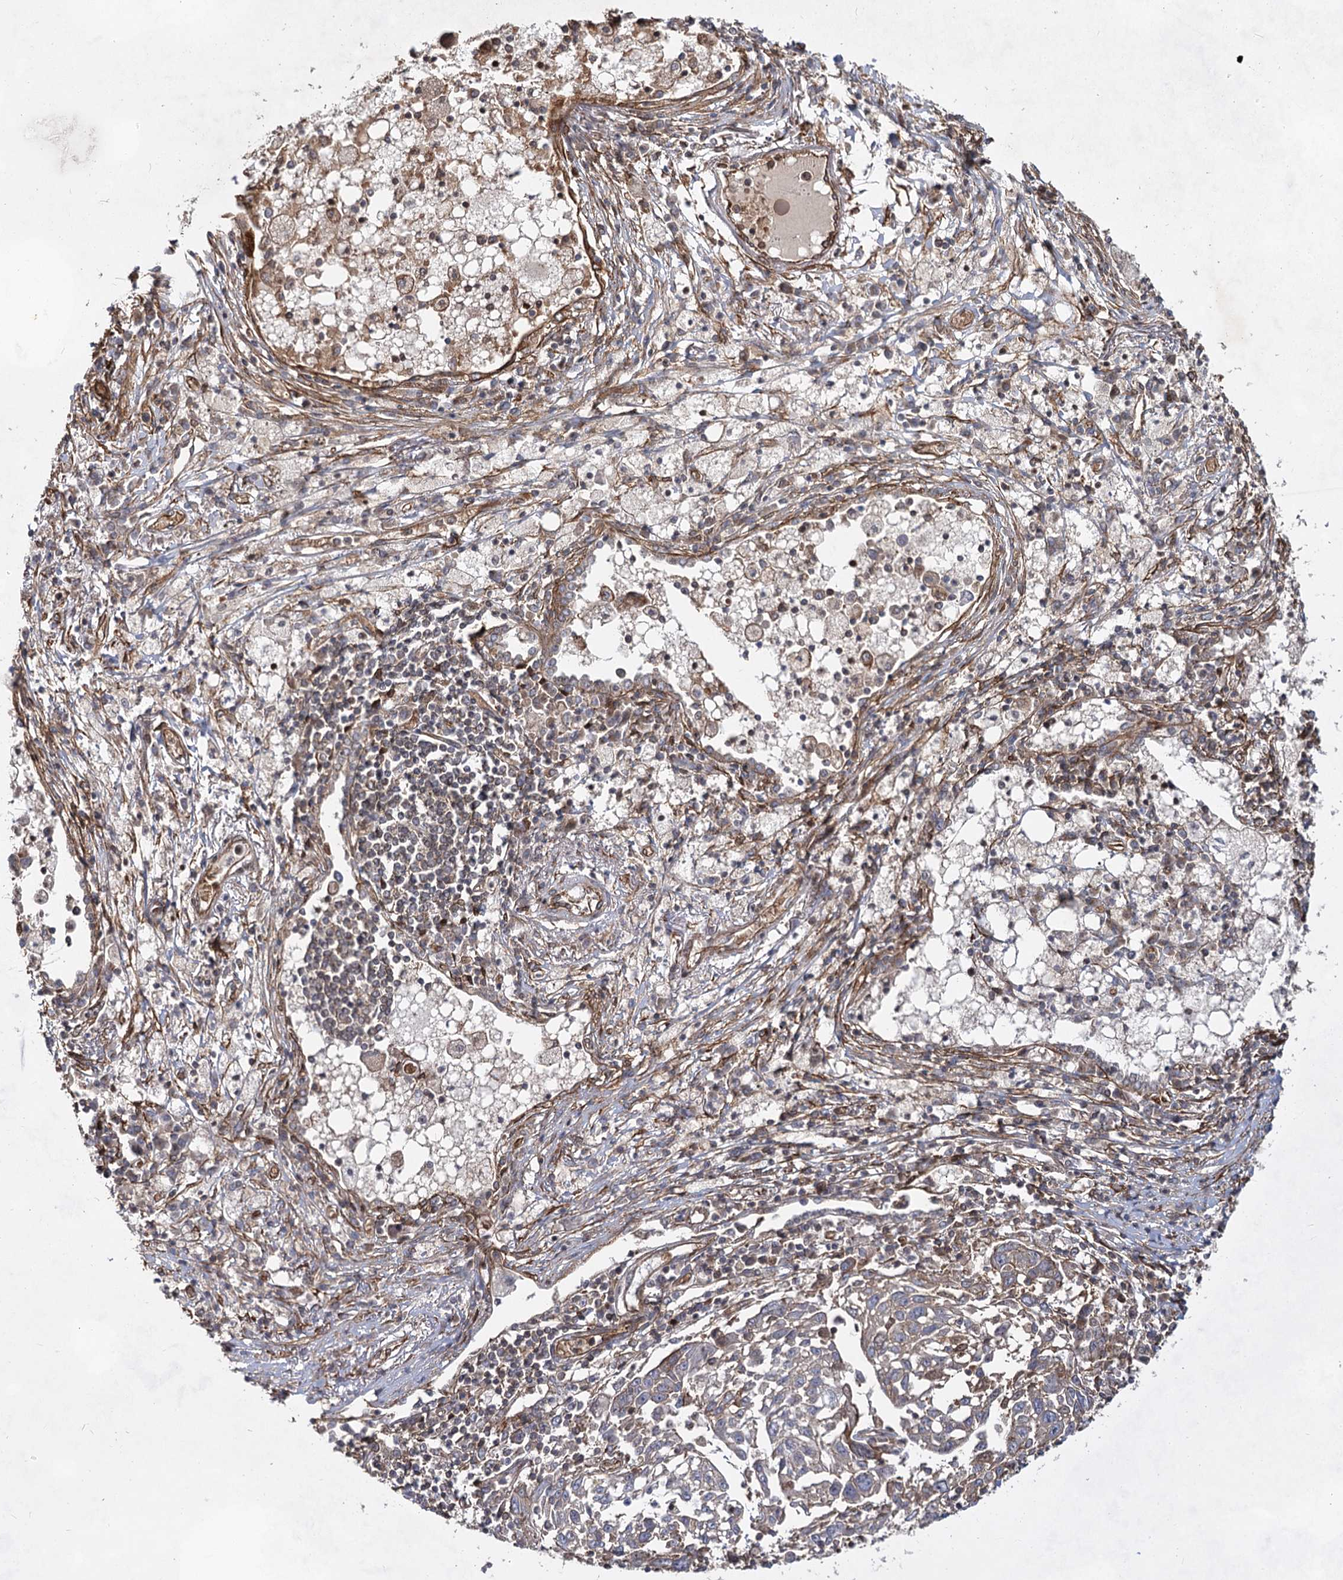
{"staining": {"intensity": "negative", "quantity": "none", "location": "none"}, "tissue": "lung cancer", "cell_type": "Tumor cells", "image_type": "cancer", "snomed": [{"axis": "morphology", "description": "Squamous cell carcinoma, NOS"}, {"axis": "topography", "description": "Lung"}], "caption": "An immunohistochemistry micrograph of lung cancer is shown. There is no staining in tumor cells of lung cancer.", "gene": "IQSEC1", "patient": {"sex": "male", "age": 65}}